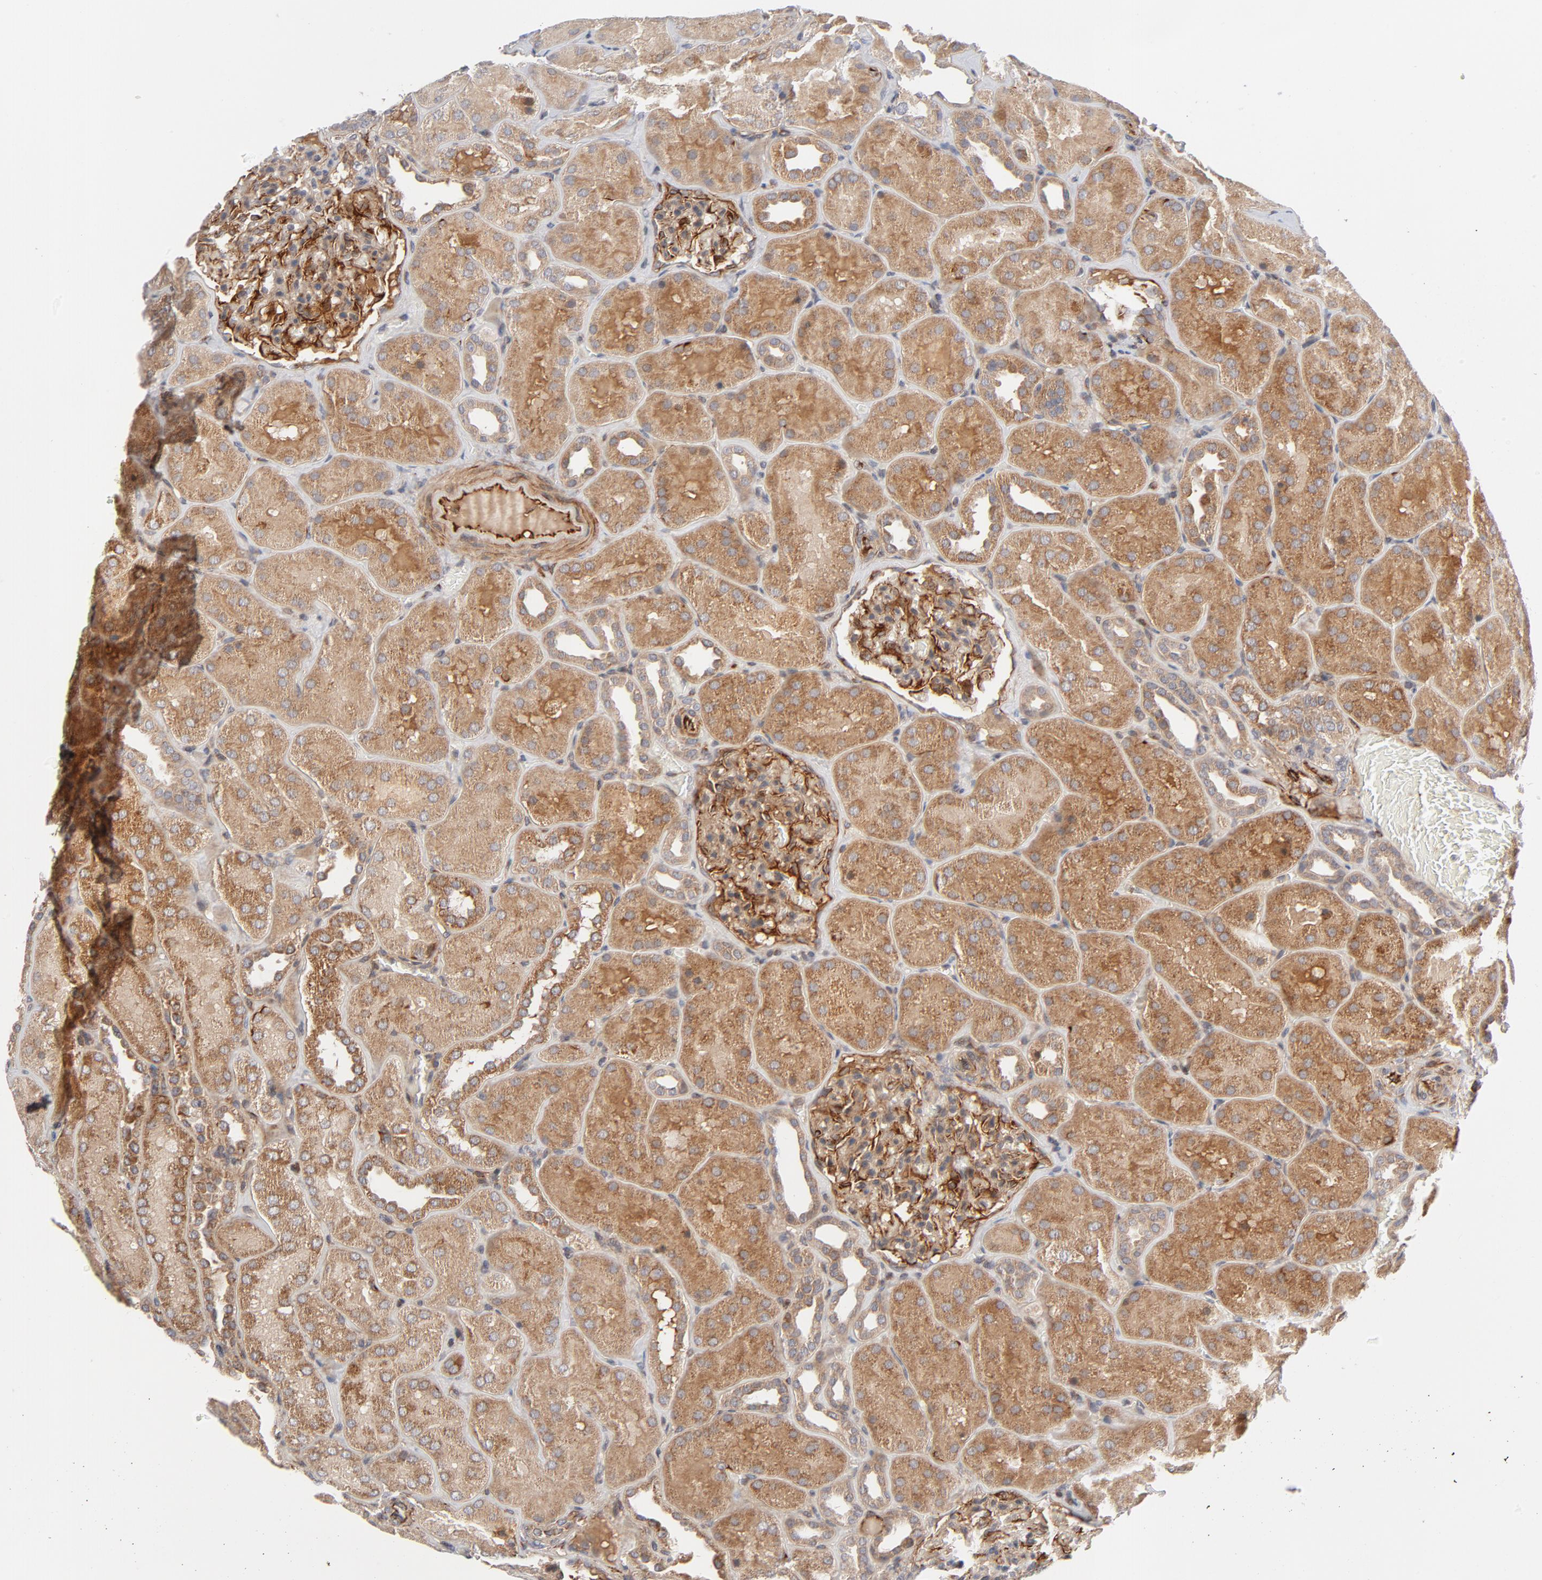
{"staining": {"intensity": "moderate", "quantity": ">75%", "location": "cytoplasmic/membranous"}, "tissue": "kidney", "cell_type": "Cells in glomeruli", "image_type": "normal", "snomed": [{"axis": "morphology", "description": "Normal tissue, NOS"}, {"axis": "topography", "description": "Kidney"}], "caption": "Moderate cytoplasmic/membranous expression for a protein is seen in approximately >75% of cells in glomeruli of benign kidney using IHC.", "gene": "DNAAF2", "patient": {"sex": "male", "age": 28}}